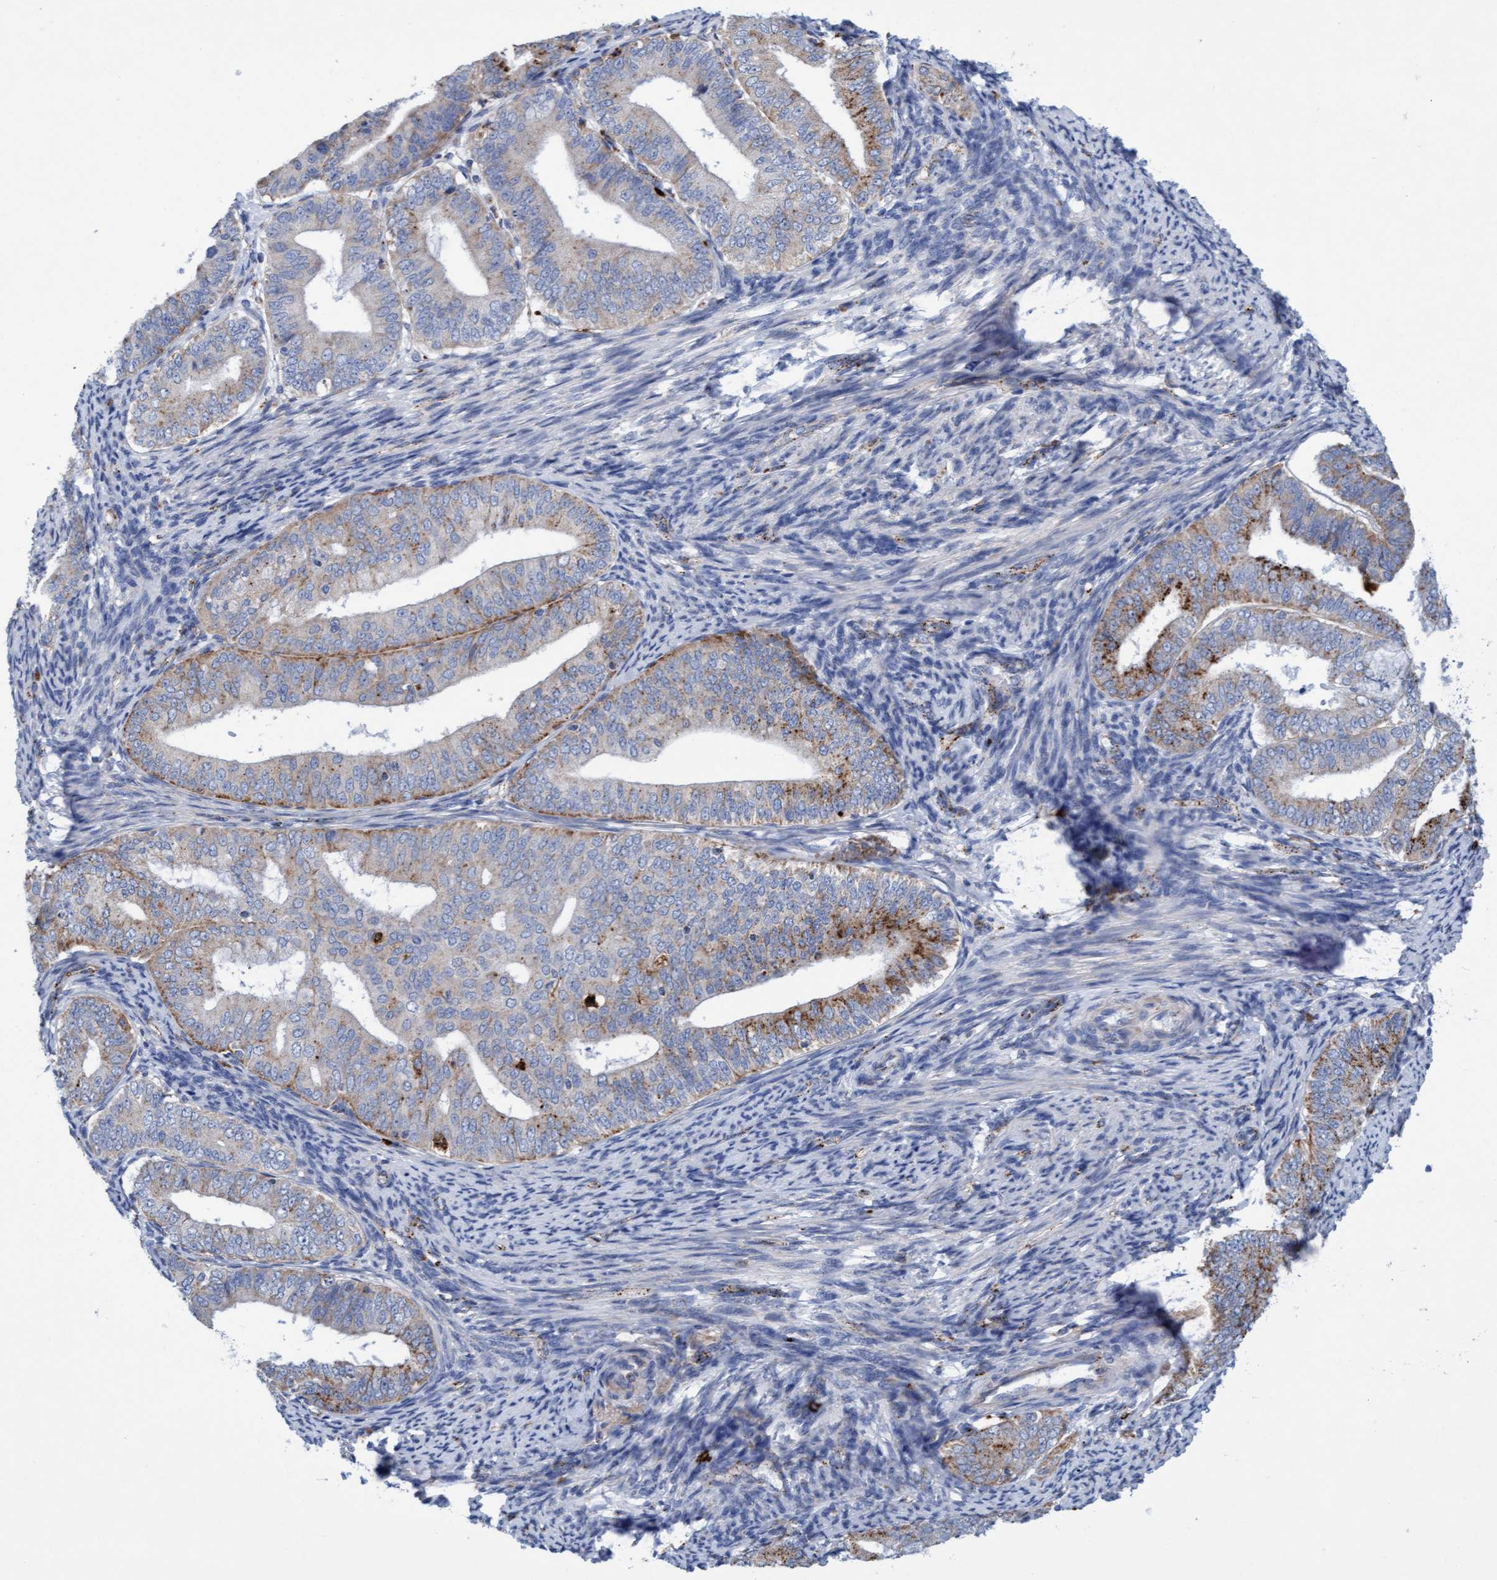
{"staining": {"intensity": "moderate", "quantity": "<25%", "location": "cytoplasmic/membranous"}, "tissue": "endometrial cancer", "cell_type": "Tumor cells", "image_type": "cancer", "snomed": [{"axis": "morphology", "description": "Adenocarcinoma, NOS"}, {"axis": "topography", "description": "Endometrium"}], "caption": "Brown immunohistochemical staining in human adenocarcinoma (endometrial) reveals moderate cytoplasmic/membranous staining in about <25% of tumor cells.", "gene": "SGSH", "patient": {"sex": "female", "age": 63}}